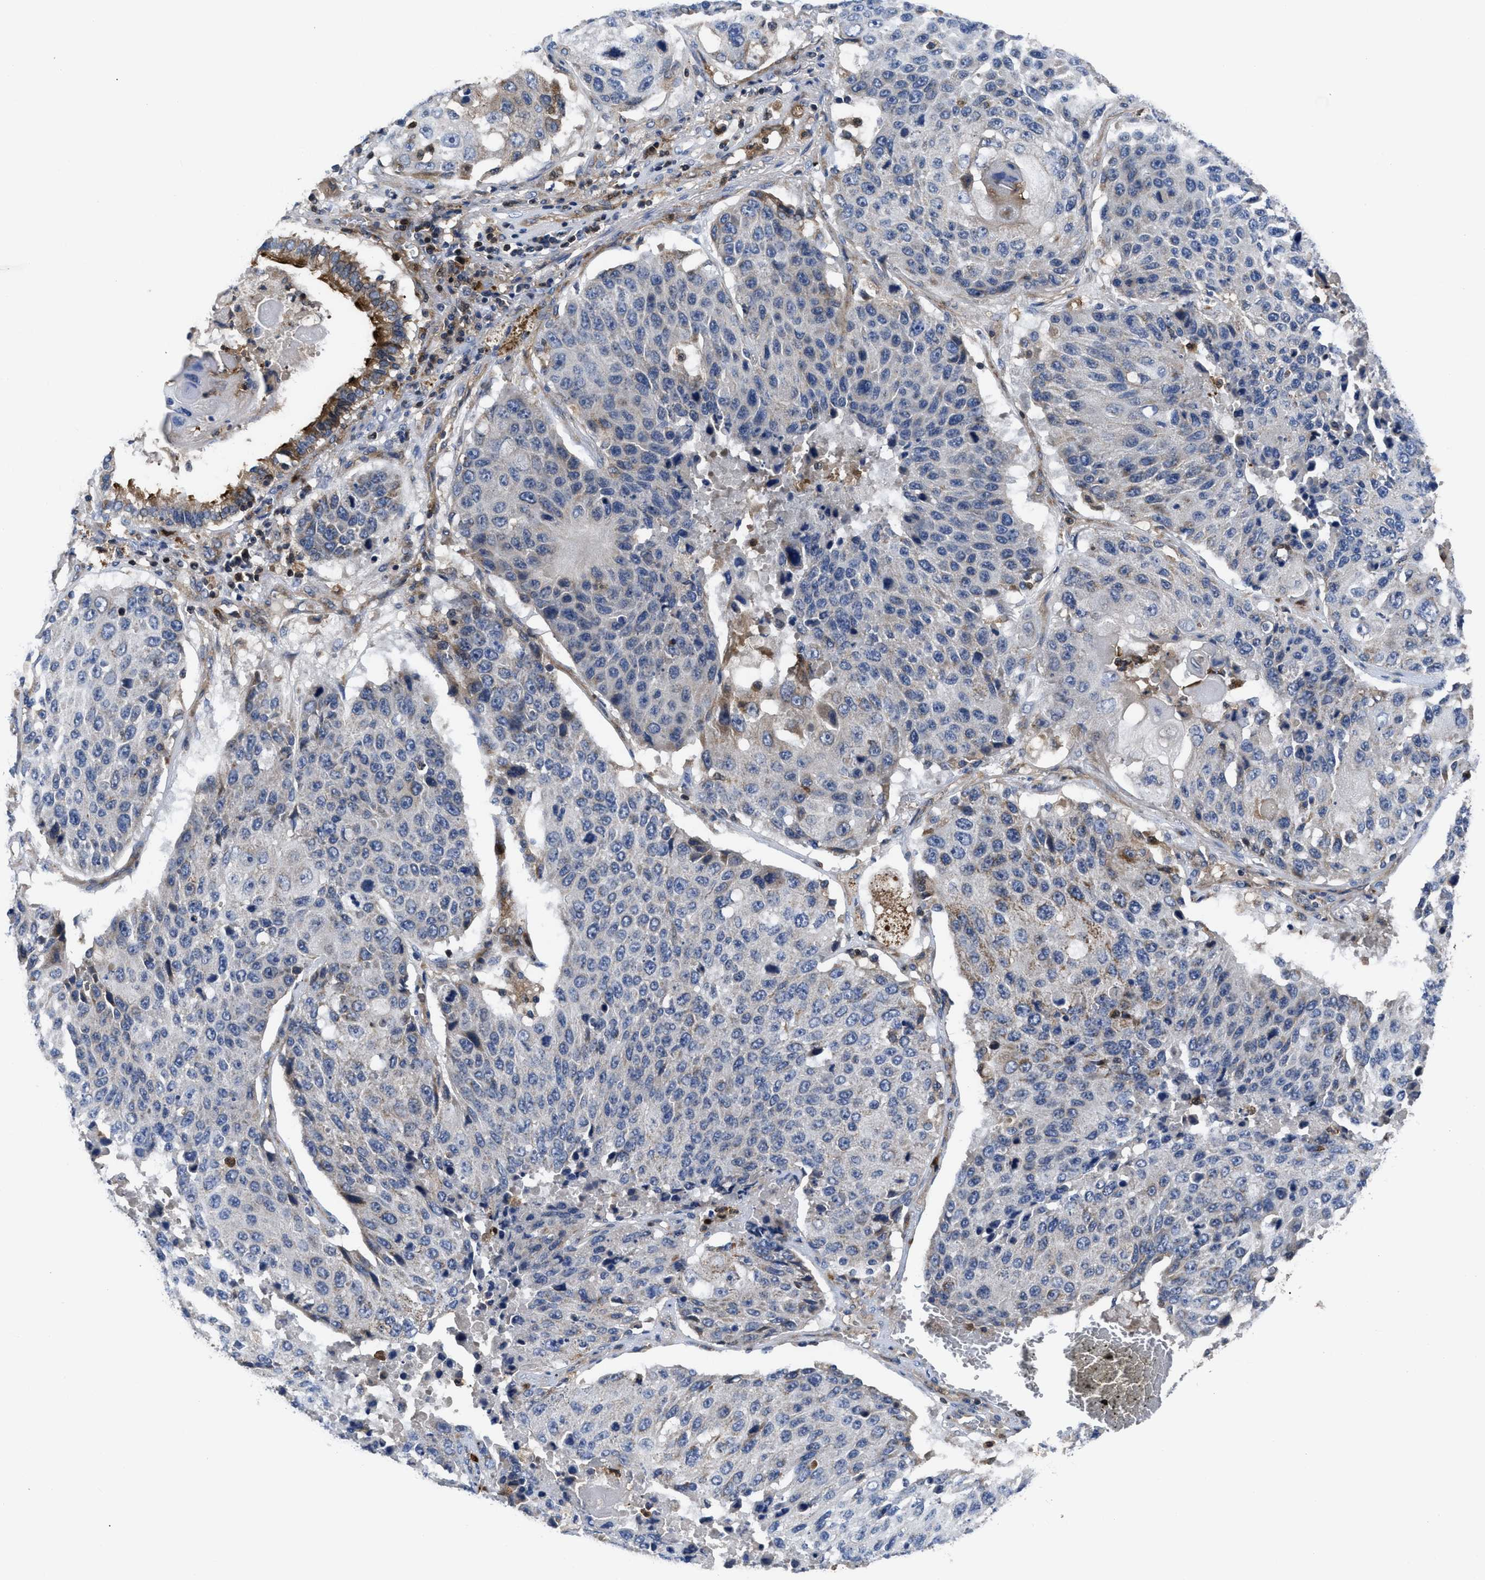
{"staining": {"intensity": "moderate", "quantity": "<25%", "location": "cytoplasmic/membranous"}, "tissue": "lung cancer", "cell_type": "Tumor cells", "image_type": "cancer", "snomed": [{"axis": "morphology", "description": "Squamous cell carcinoma, NOS"}, {"axis": "topography", "description": "Lung"}], "caption": "Lung cancer (squamous cell carcinoma) stained for a protein shows moderate cytoplasmic/membranous positivity in tumor cells. (Stains: DAB (3,3'-diaminobenzidine) in brown, nuclei in blue, Microscopy: brightfield microscopy at high magnification).", "gene": "YBEY", "patient": {"sex": "male", "age": 61}}